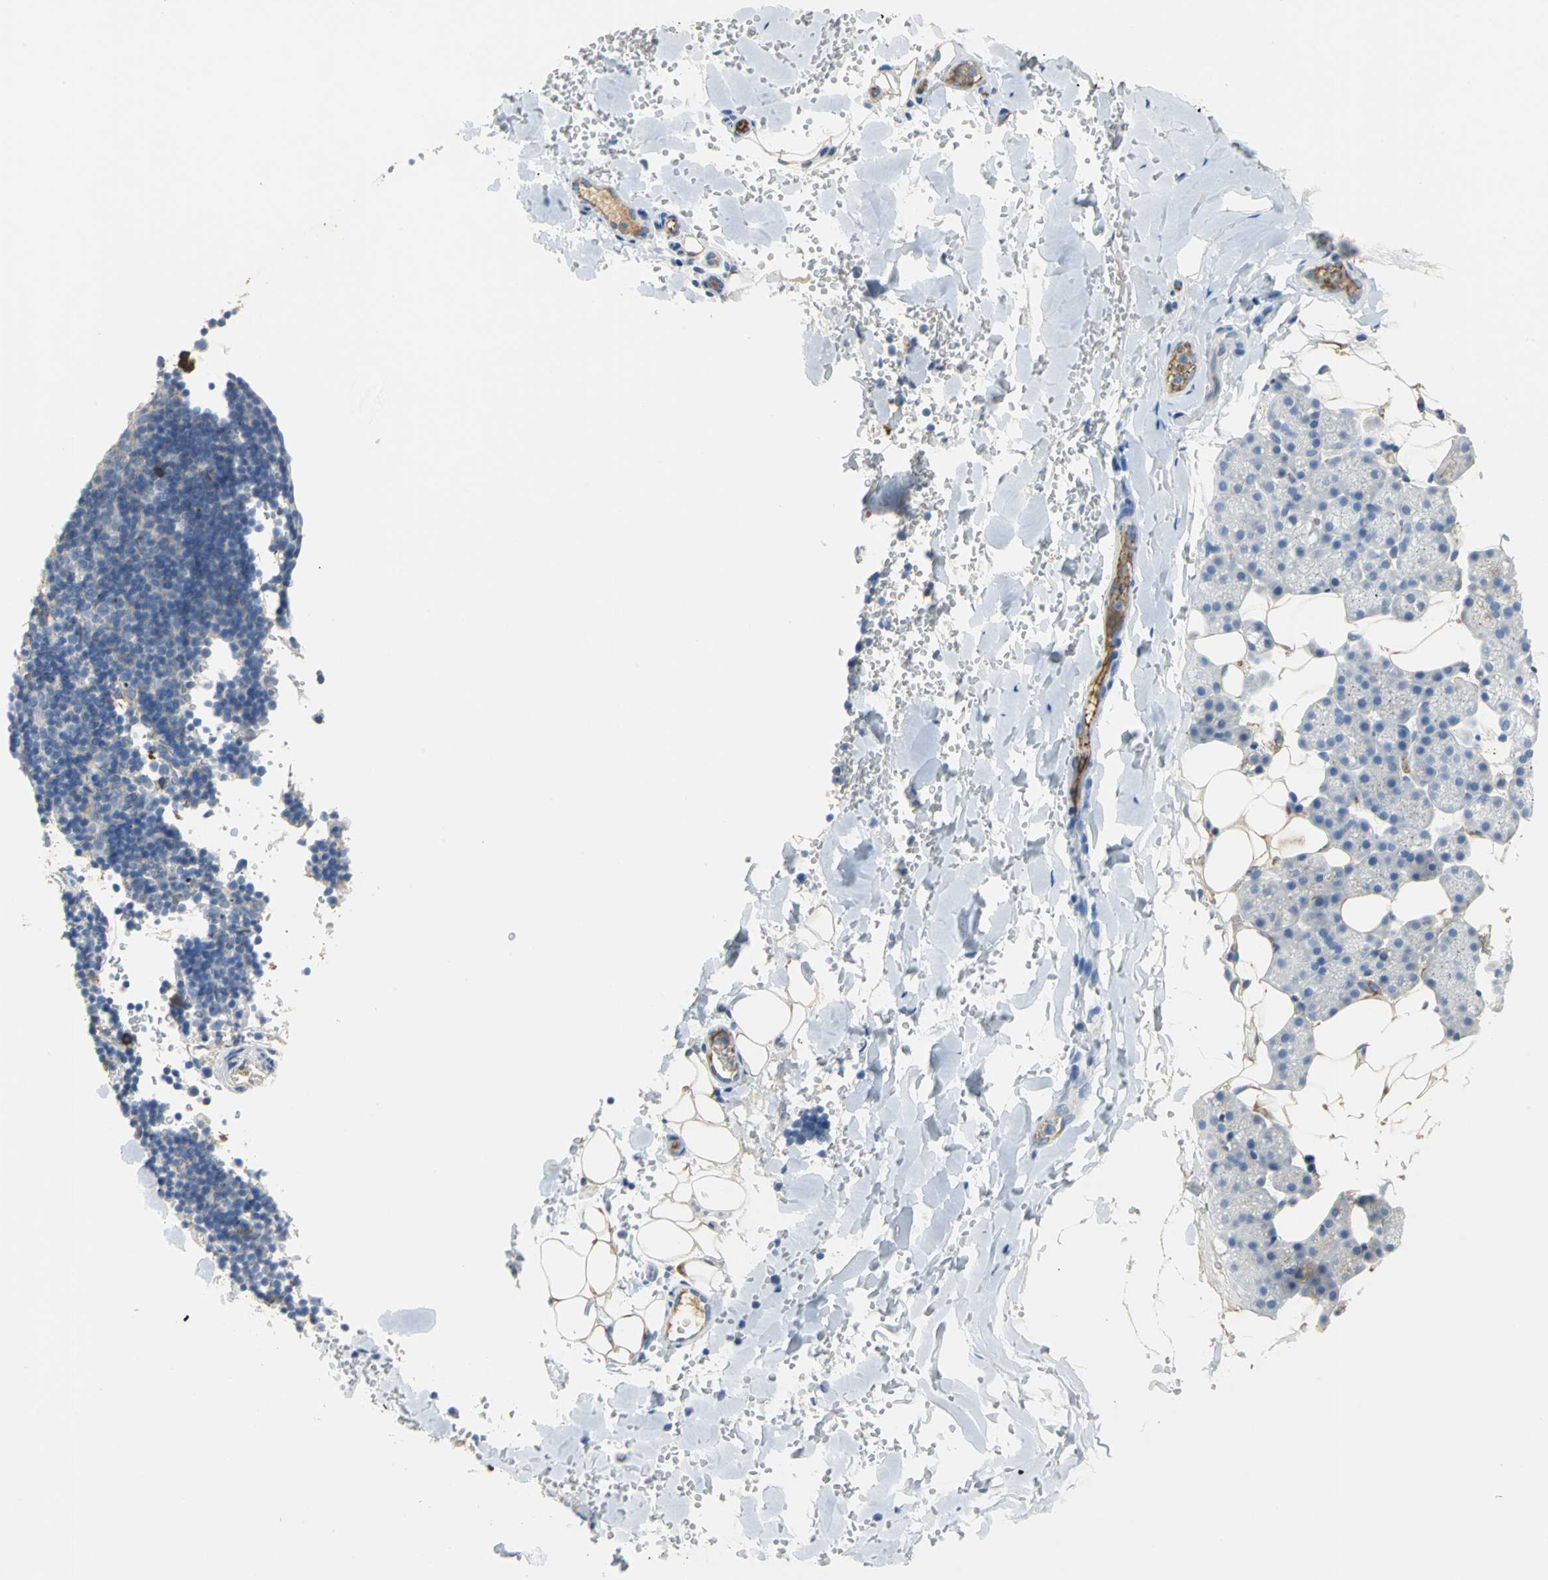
{"staining": {"intensity": "negative", "quantity": "none", "location": "none"}, "tissue": "salivary gland", "cell_type": "Glandular cells", "image_type": "normal", "snomed": [{"axis": "morphology", "description": "Normal tissue, NOS"}, {"axis": "topography", "description": "Lymph node"}, {"axis": "topography", "description": "Salivary gland"}], "caption": "Immunohistochemical staining of unremarkable human salivary gland displays no significant expression in glandular cells.", "gene": "GYG2", "patient": {"sex": "male", "age": 8}}